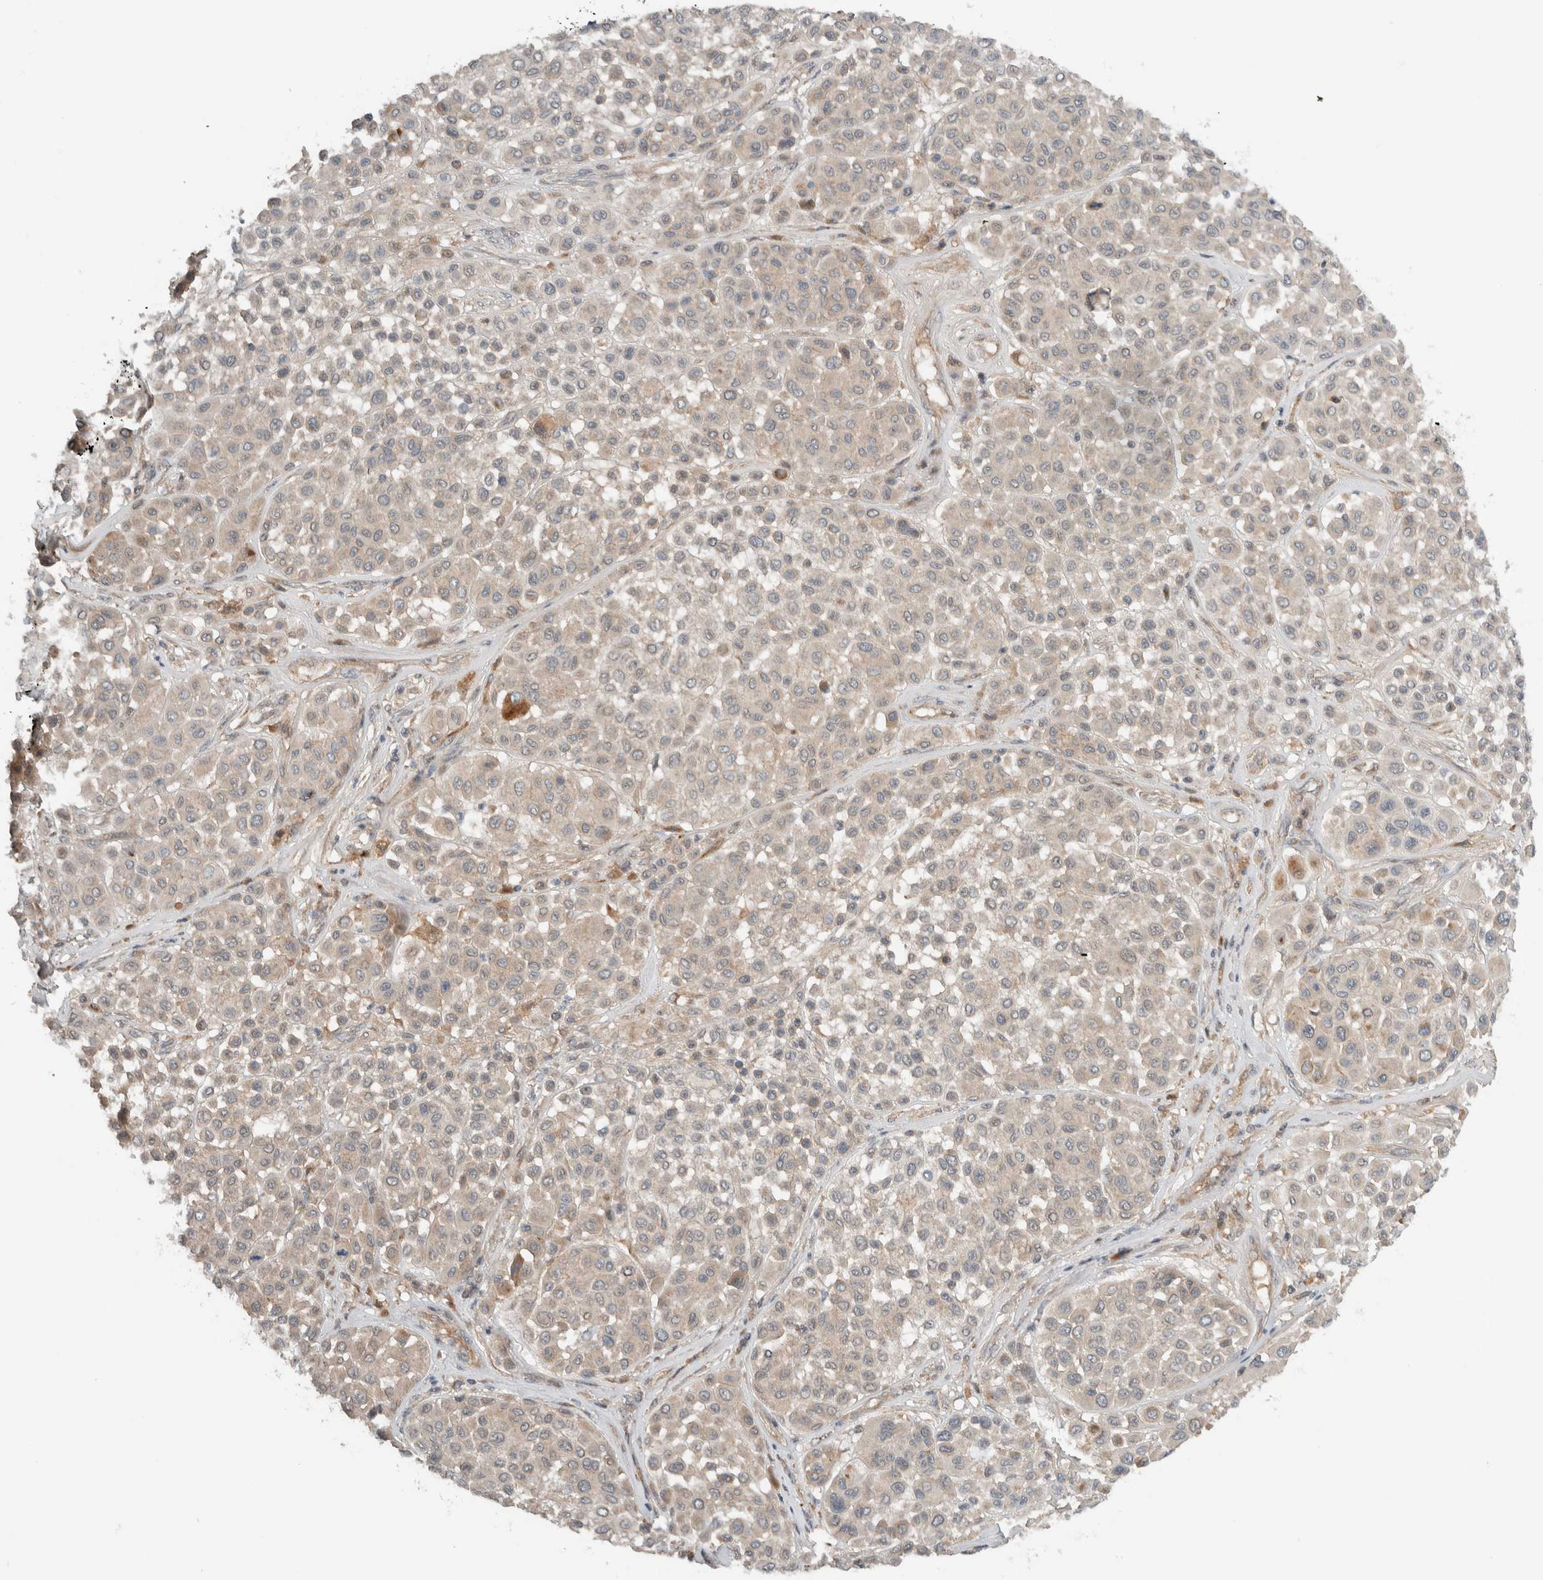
{"staining": {"intensity": "moderate", "quantity": "<25%", "location": "cytoplasmic/membranous"}, "tissue": "melanoma", "cell_type": "Tumor cells", "image_type": "cancer", "snomed": [{"axis": "morphology", "description": "Malignant melanoma, Metastatic site"}, {"axis": "topography", "description": "Soft tissue"}], "caption": "The histopathology image shows immunohistochemical staining of melanoma. There is moderate cytoplasmic/membranous staining is present in about <25% of tumor cells. (DAB (3,3'-diaminobenzidine) IHC with brightfield microscopy, high magnification).", "gene": "ARMC7", "patient": {"sex": "male", "age": 41}}